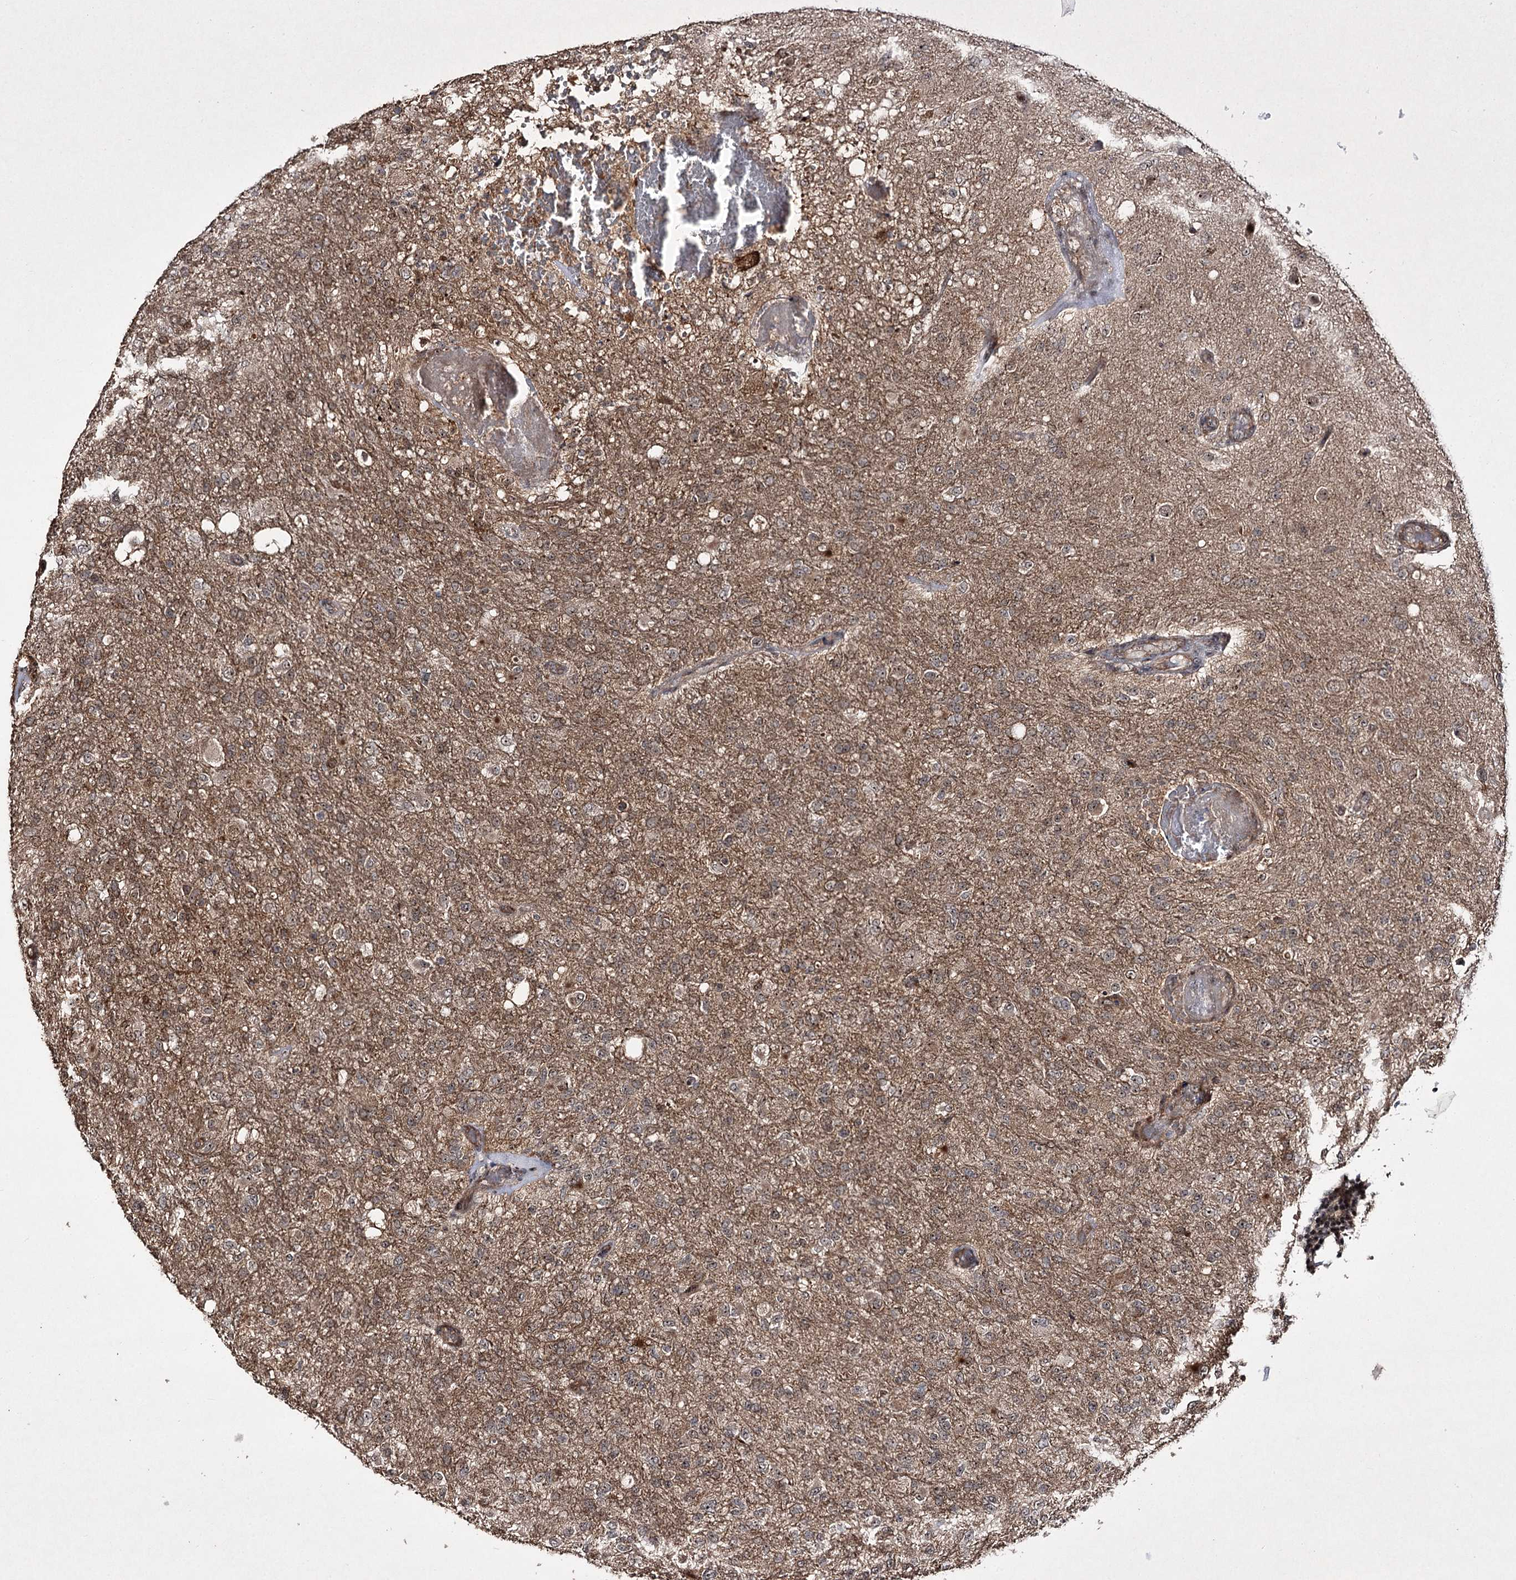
{"staining": {"intensity": "negative", "quantity": "none", "location": "none"}, "tissue": "glioma", "cell_type": "Tumor cells", "image_type": "cancer", "snomed": [{"axis": "morphology", "description": "Glioma, malignant, High grade"}, {"axis": "topography", "description": "Brain"}], "caption": "The photomicrograph exhibits no staining of tumor cells in glioma. (DAB immunohistochemistry (IHC) with hematoxylin counter stain).", "gene": "CCDC59", "patient": {"sex": "female", "age": 74}}